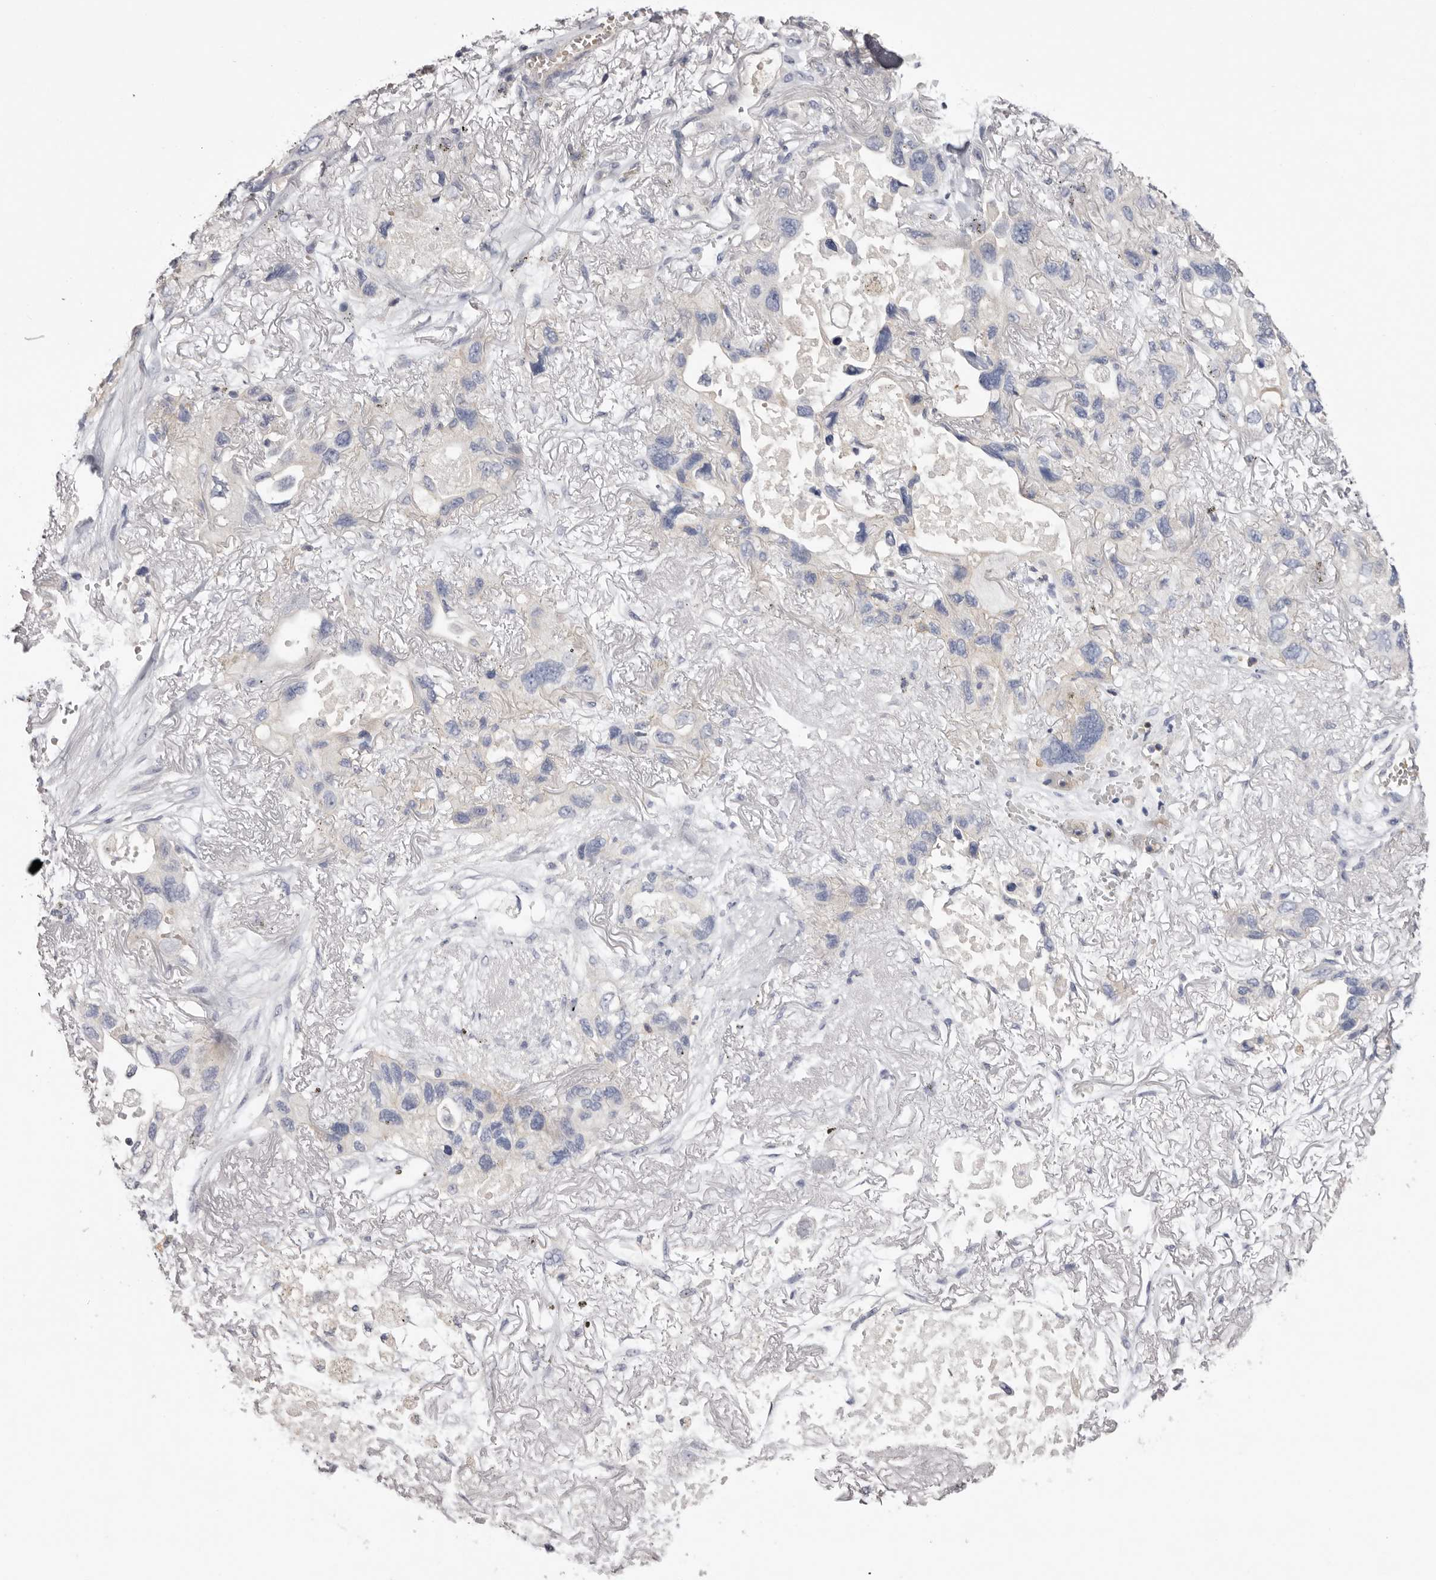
{"staining": {"intensity": "negative", "quantity": "none", "location": "none"}, "tissue": "lung cancer", "cell_type": "Tumor cells", "image_type": "cancer", "snomed": [{"axis": "morphology", "description": "Squamous cell carcinoma, NOS"}, {"axis": "topography", "description": "Lung"}], "caption": "Lung squamous cell carcinoma stained for a protein using immunohistochemistry shows no expression tumor cells.", "gene": "S1PR5", "patient": {"sex": "female", "age": 73}}